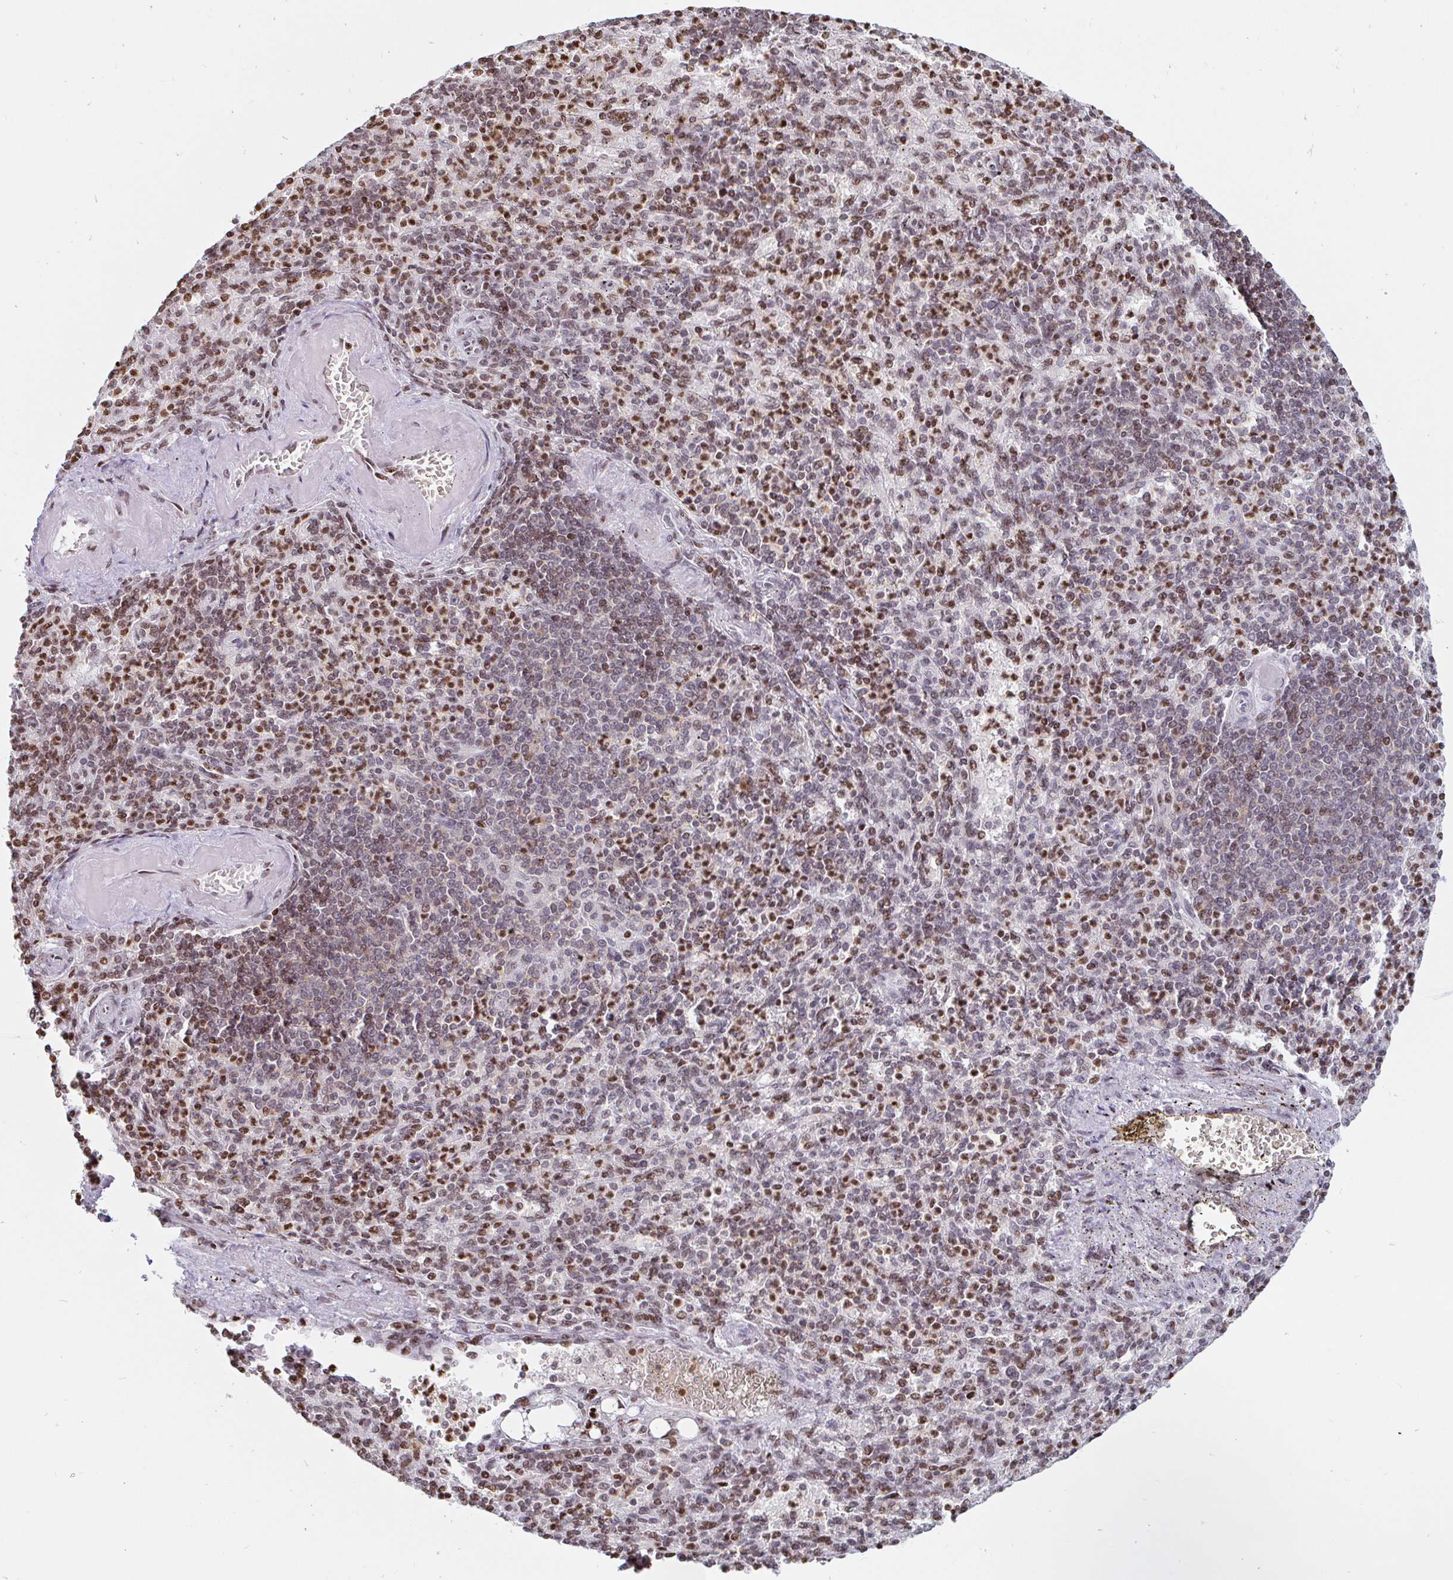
{"staining": {"intensity": "moderate", "quantity": "25%-75%", "location": "nuclear"}, "tissue": "spleen", "cell_type": "Cells in red pulp", "image_type": "normal", "snomed": [{"axis": "morphology", "description": "Normal tissue, NOS"}, {"axis": "topography", "description": "Spleen"}], "caption": "Human spleen stained with a brown dye exhibits moderate nuclear positive expression in approximately 25%-75% of cells in red pulp.", "gene": "HOXC10", "patient": {"sex": "female", "age": 74}}